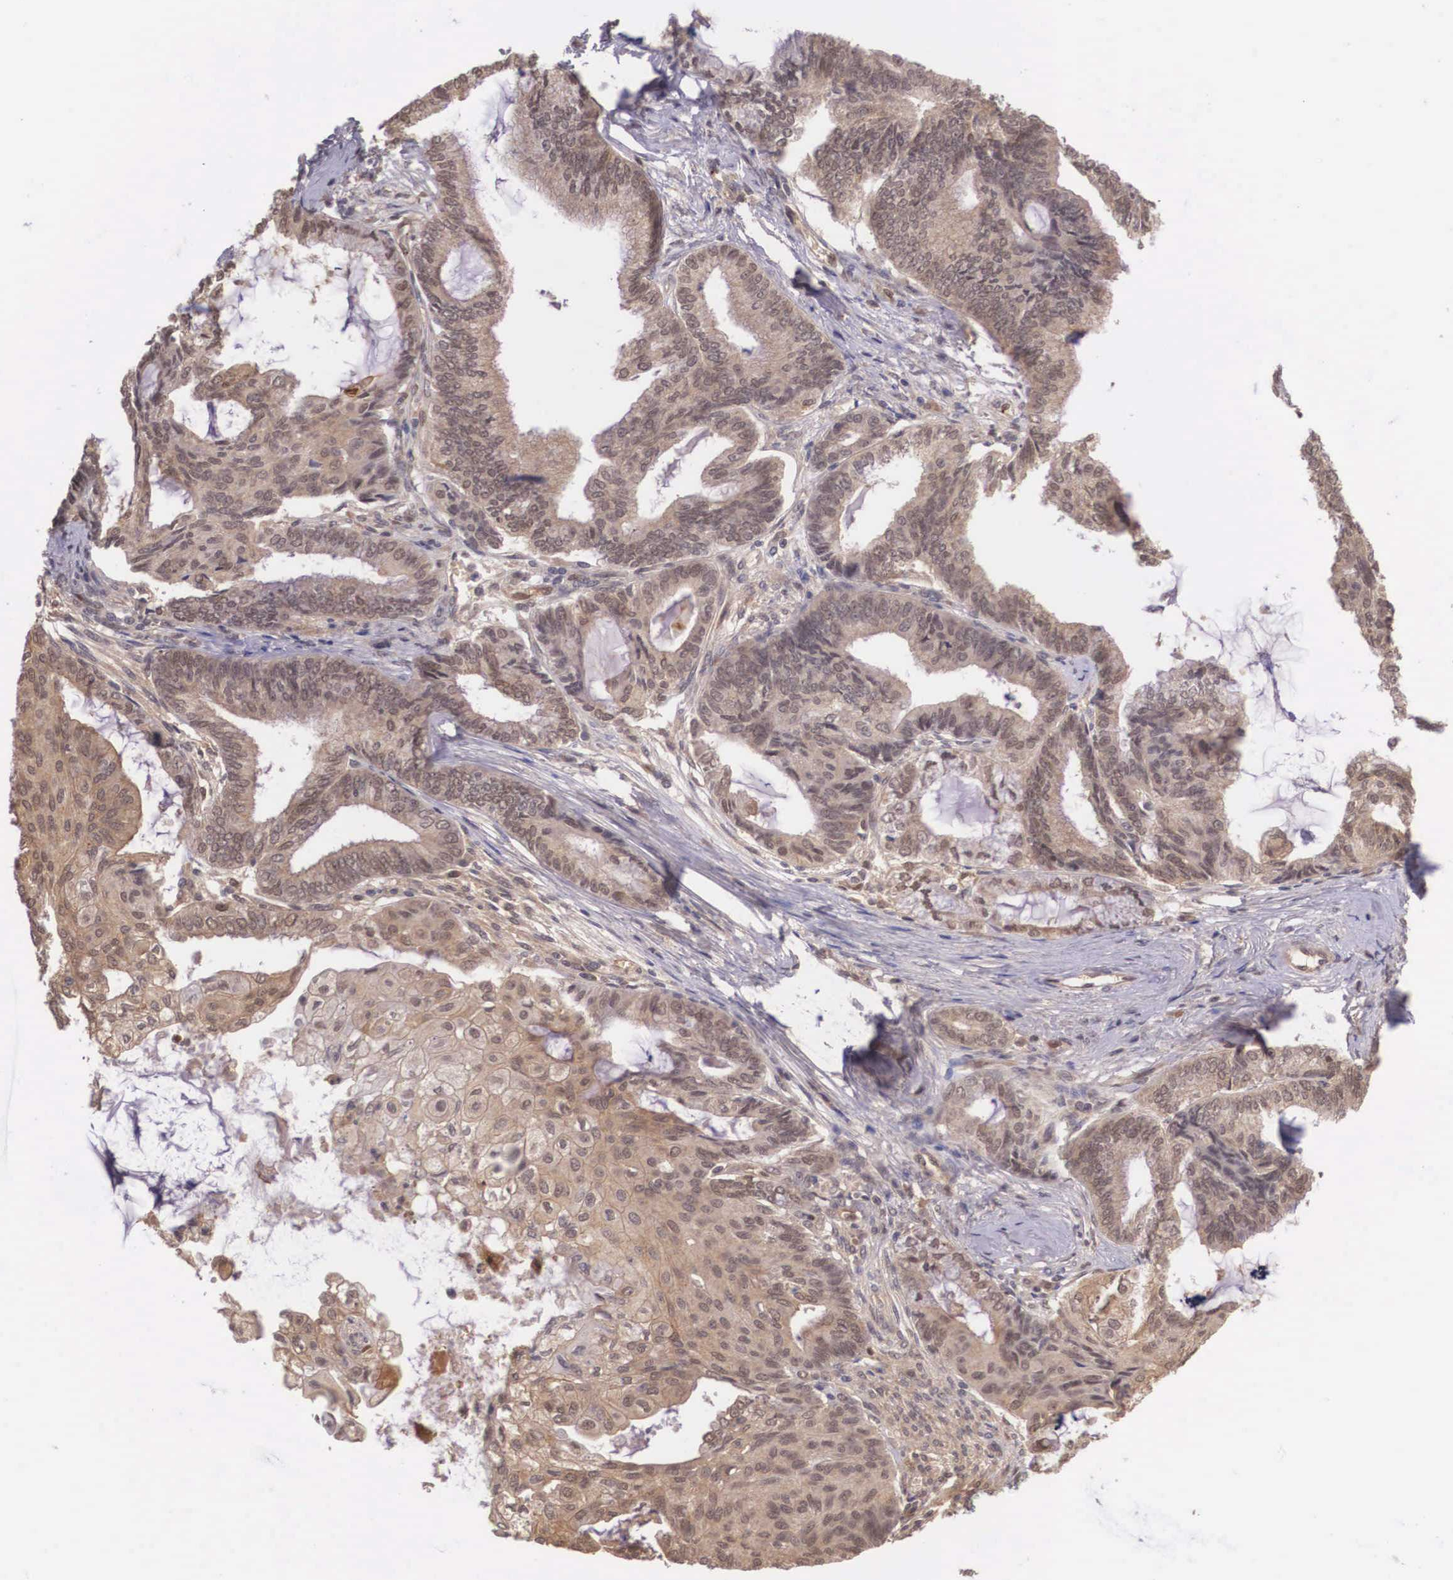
{"staining": {"intensity": "moderate", "quantity": ">75%", "location": "cytoplasmic/membranous"}, "tissue": "endometrial cancer", "cell_type": "Tumor cells", "image_type": "cancer", "snomed": [{"axis": "morphology", "description": "Adenocarcinoma, NOS"}, {"axis": "topography", "description": "Endometrium"}], "caption": "Immunohistochemistry (IHC) histopathology image of neoplastic tissue: human endometrial cancer (adenocarcinoma) stained using immunohistochemistry exhibits medium levels of moderate protein expression localized specifically in the cytoplasmic/membranous of tumor cells, appearing as a cytoplasmic/membranous brown color.", "gene": "VASH1", "patient": {"sex": "female", "age": 79}}